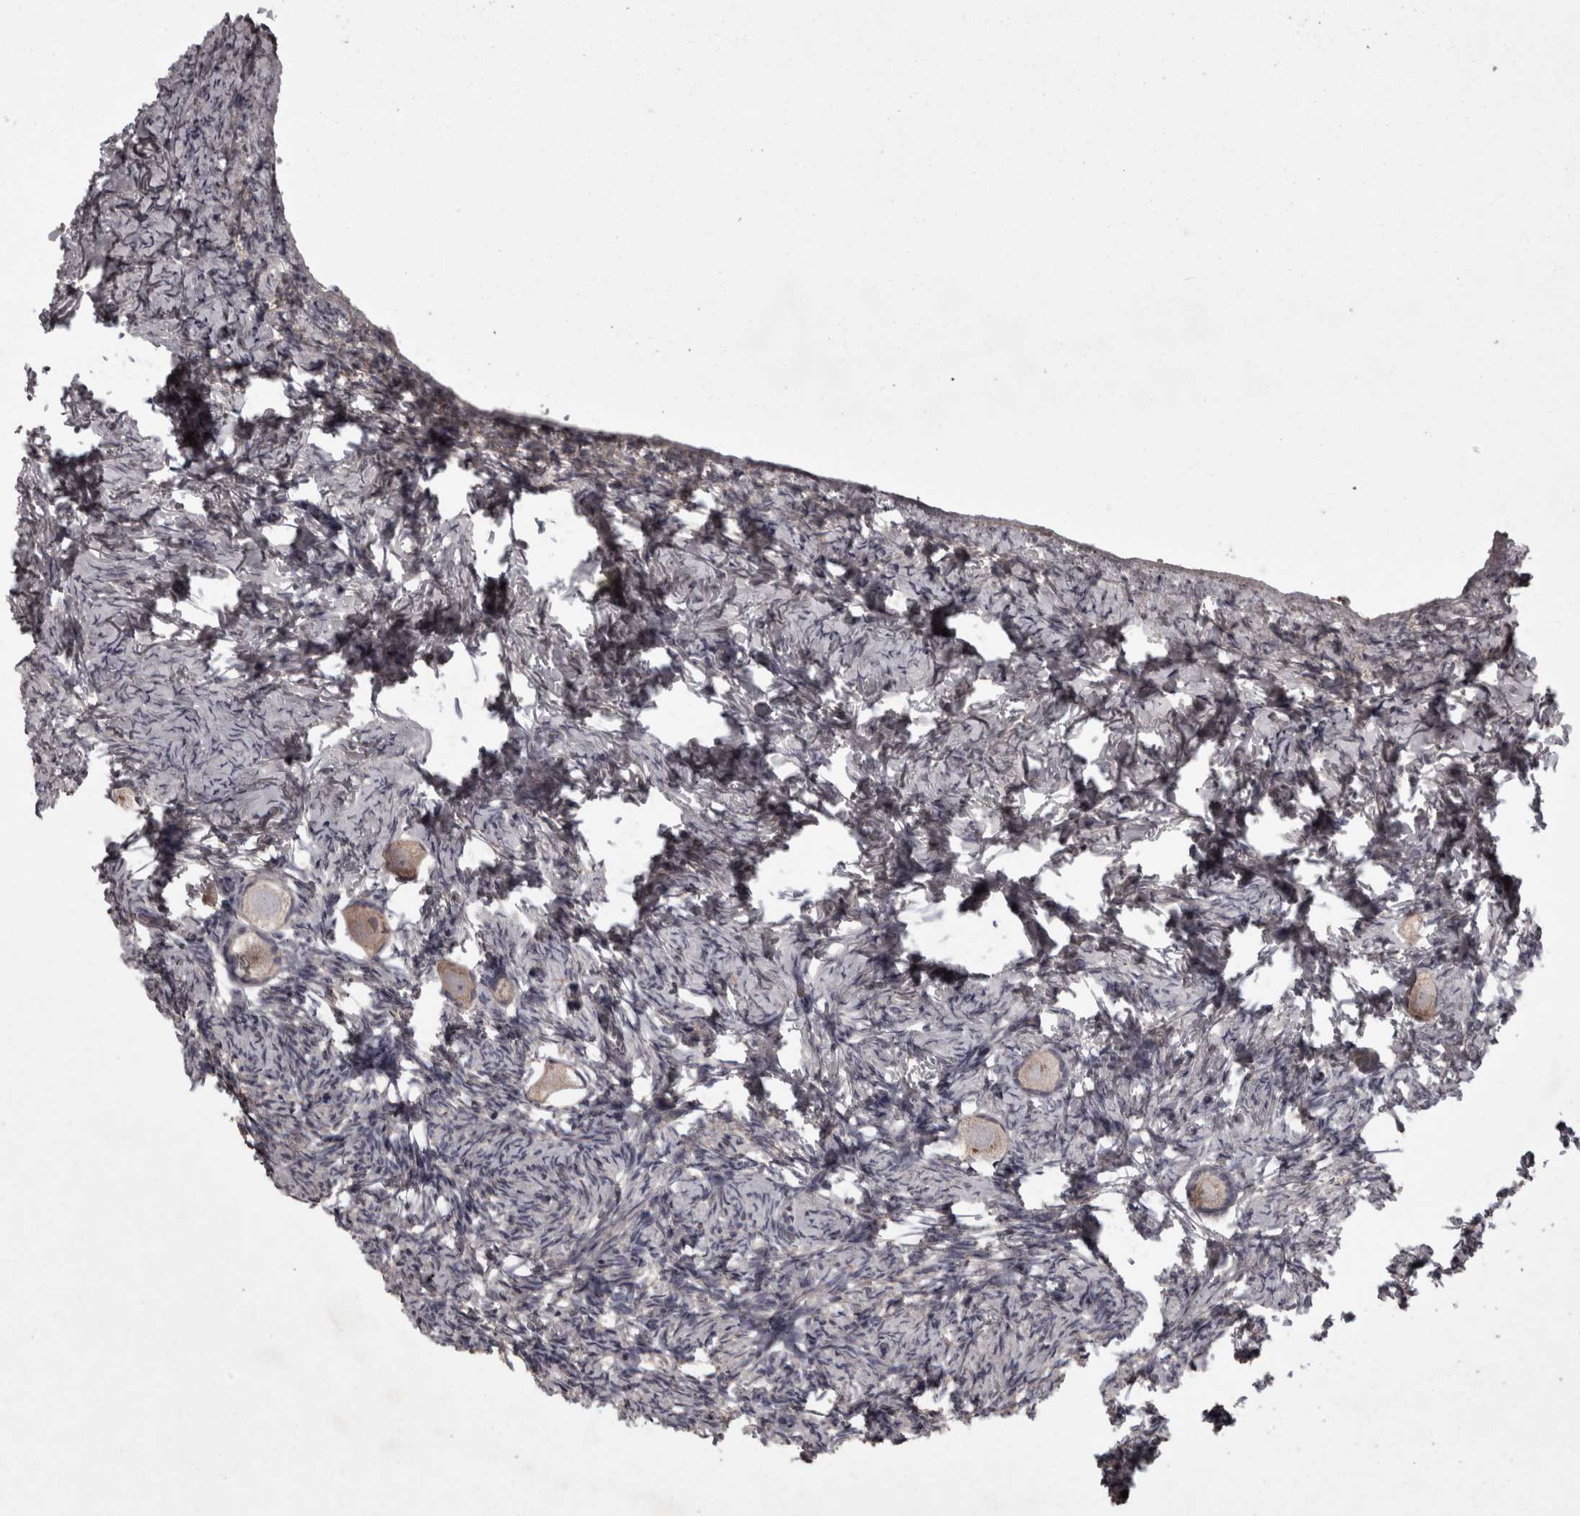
{"staining": {"intensity": "weak", "quantity": ">75%", "location": "cytoplasmic/membranous"}, "tissue": "ovary", "cell_type": "Follicle cells", "image_type": "normal", "snomed": [{"axis": "morphology", "description": "Normal tissue, NOS"}, {"axis": "topography", "description": "Ovary"}], "caption": "Human ovary stained with a brown dye exhibits weak cytoplasmic/membranous positive positivity in about >75% of follicle cells.", "gene": "PCDH17", "patient": {"sex": "female", "age": 27}}